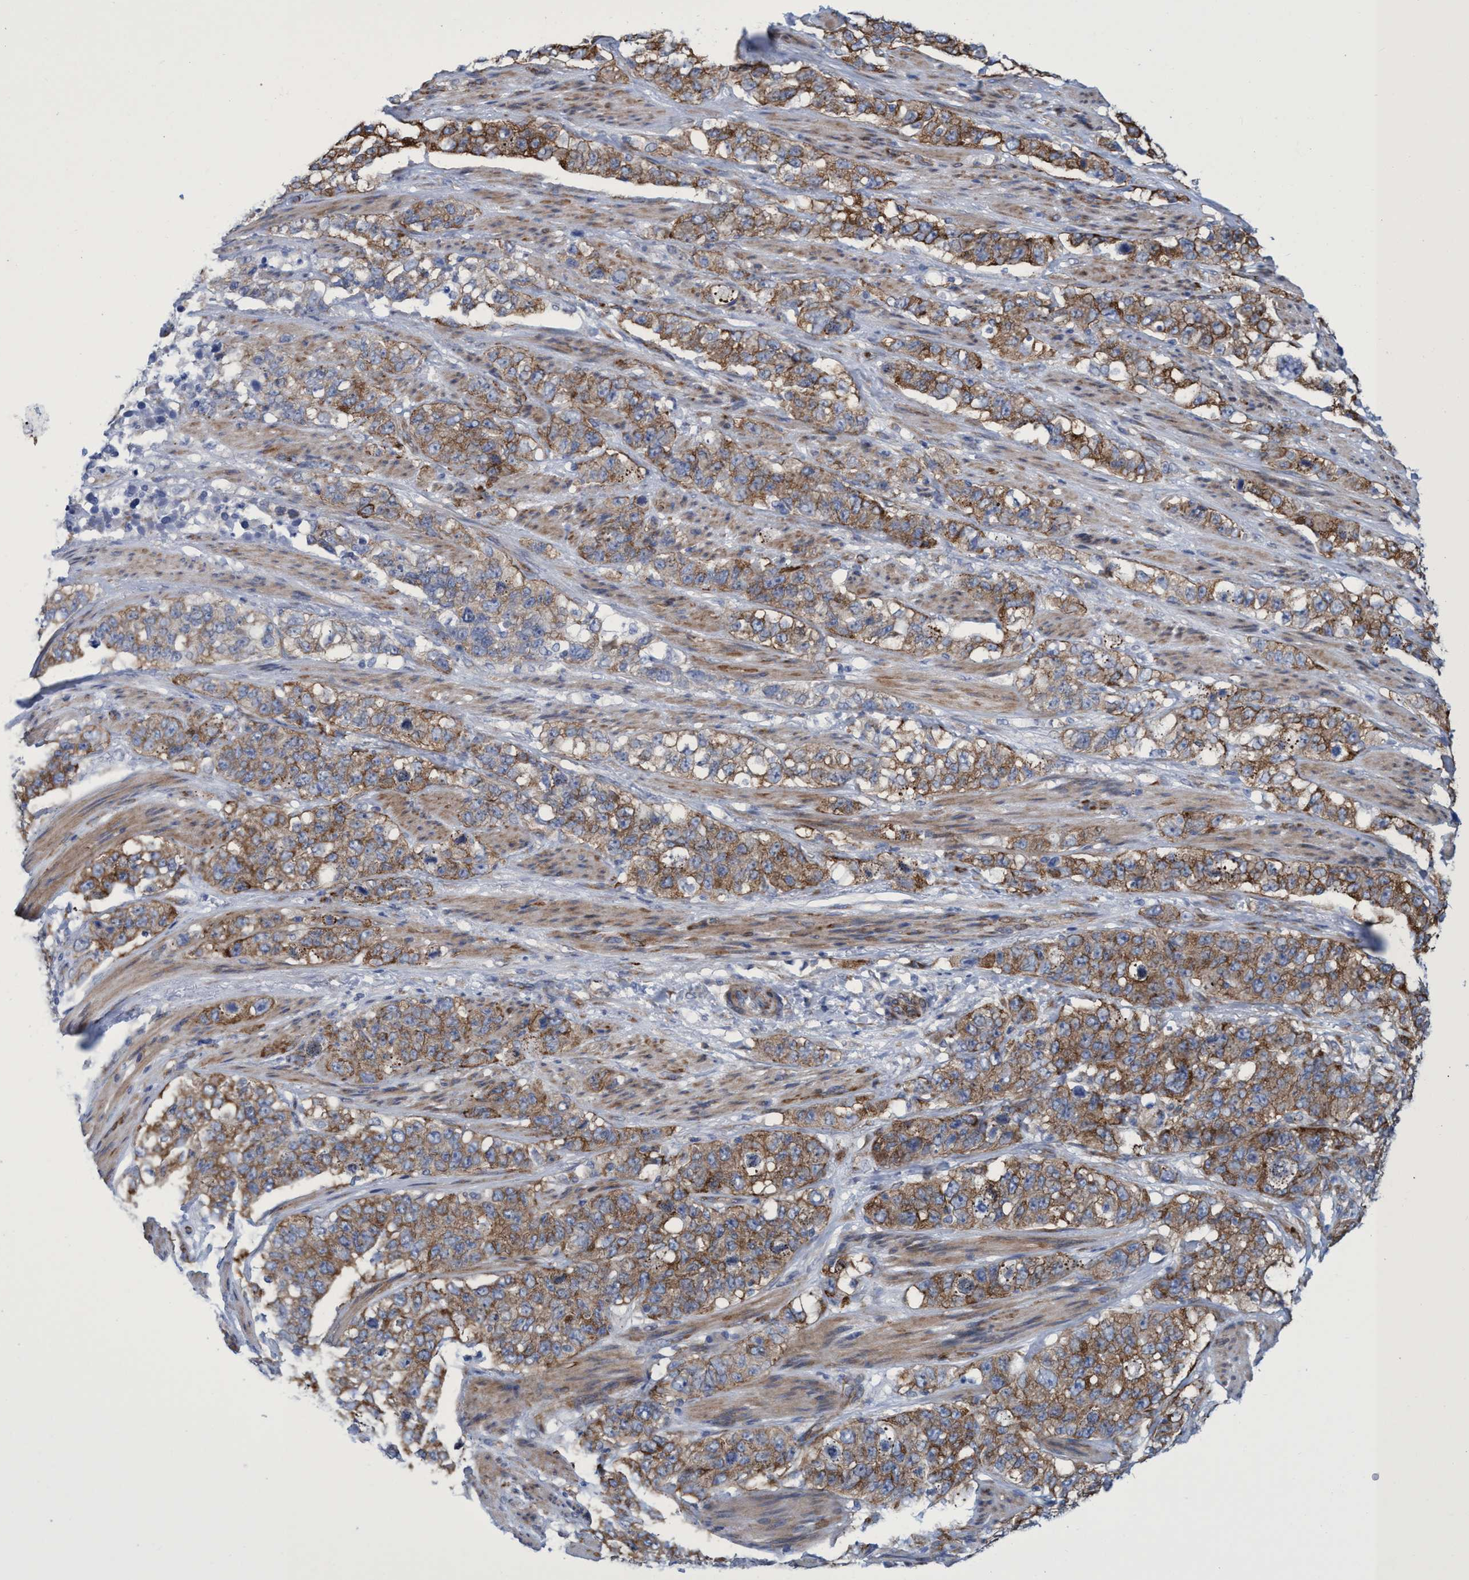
{"staining": {"intensity": "moderate", "quantity": ">75%", "location": "cytoplasmic/membranous"}, "tissue": "stomach cancer", "cell_type": "Tumor cells", "image_type": "cancer", "snomed": [{"axis": "morphology", "description": "Adenocarcinoma, NOS"}, {"axis": "topography", "description": "Stomach"}], "caption": "The micrograph exhibits staining of adenocarcinoma (stomach), revealing moderate cytoplasmic/membranous protein staining (brown color) within tumor cells.", "gene": "R3HCC1", "patient": {"sex": "male", "age": 48}}